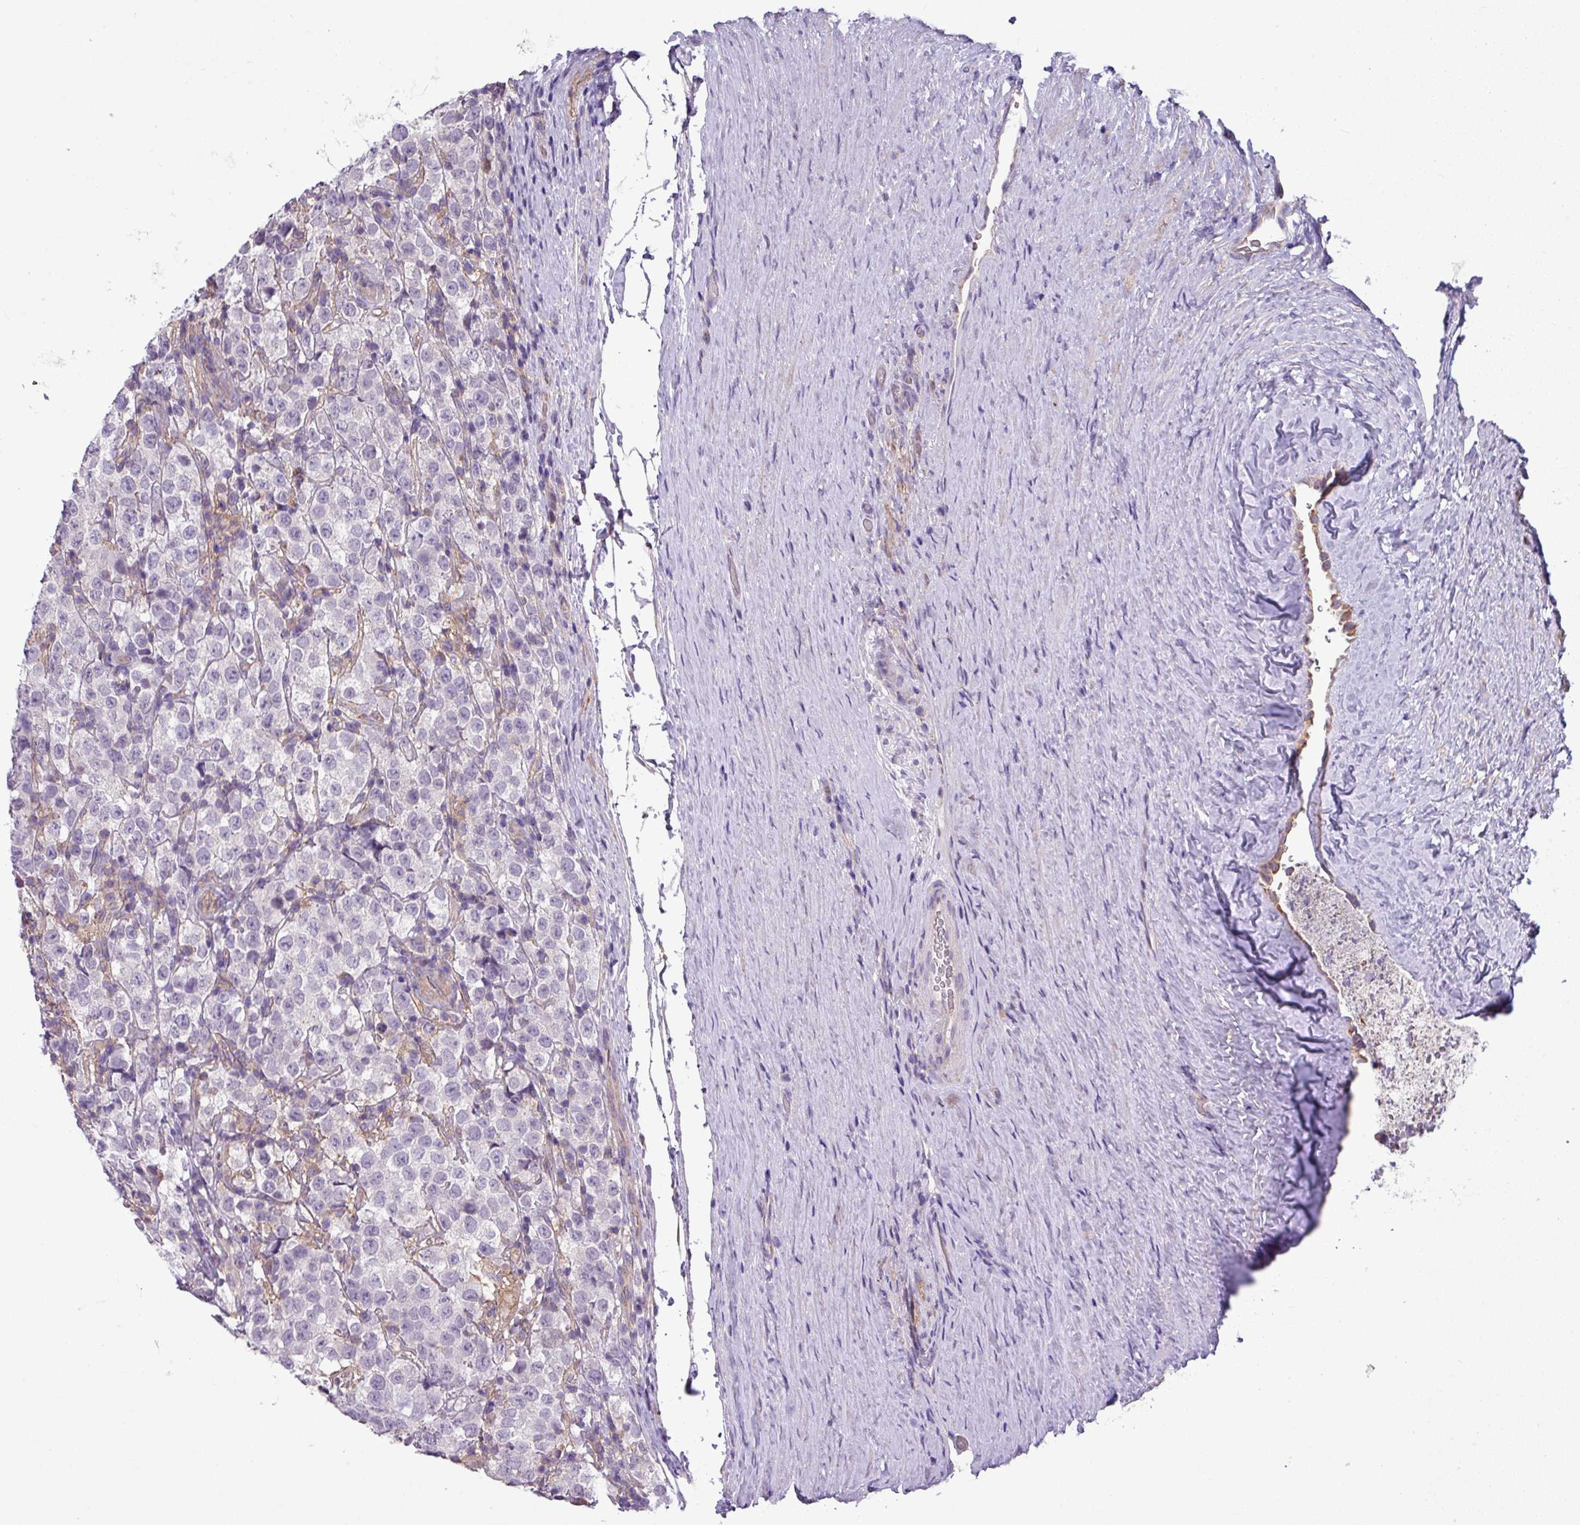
{"staining": {"intensity": "negative", "quantity": "none", "location": "none"}, "tissue": "testis cancer", "cell_type": "Tumor cells", "image_type": "cancer", "snomed": [{"axis": "morphology", "description": "Seminoma, NOS"}, {"axis": "morphology", "description": "Carcinoma, Embryonal, NOS"}, {"axis": "topography", "description": "Testis"}], "caption": "Tumor cells show no significant positivity in embryonal carcinoma (testis).", "gene": "SLC23A2", "patient": {"sex": "male", "age": 41}}